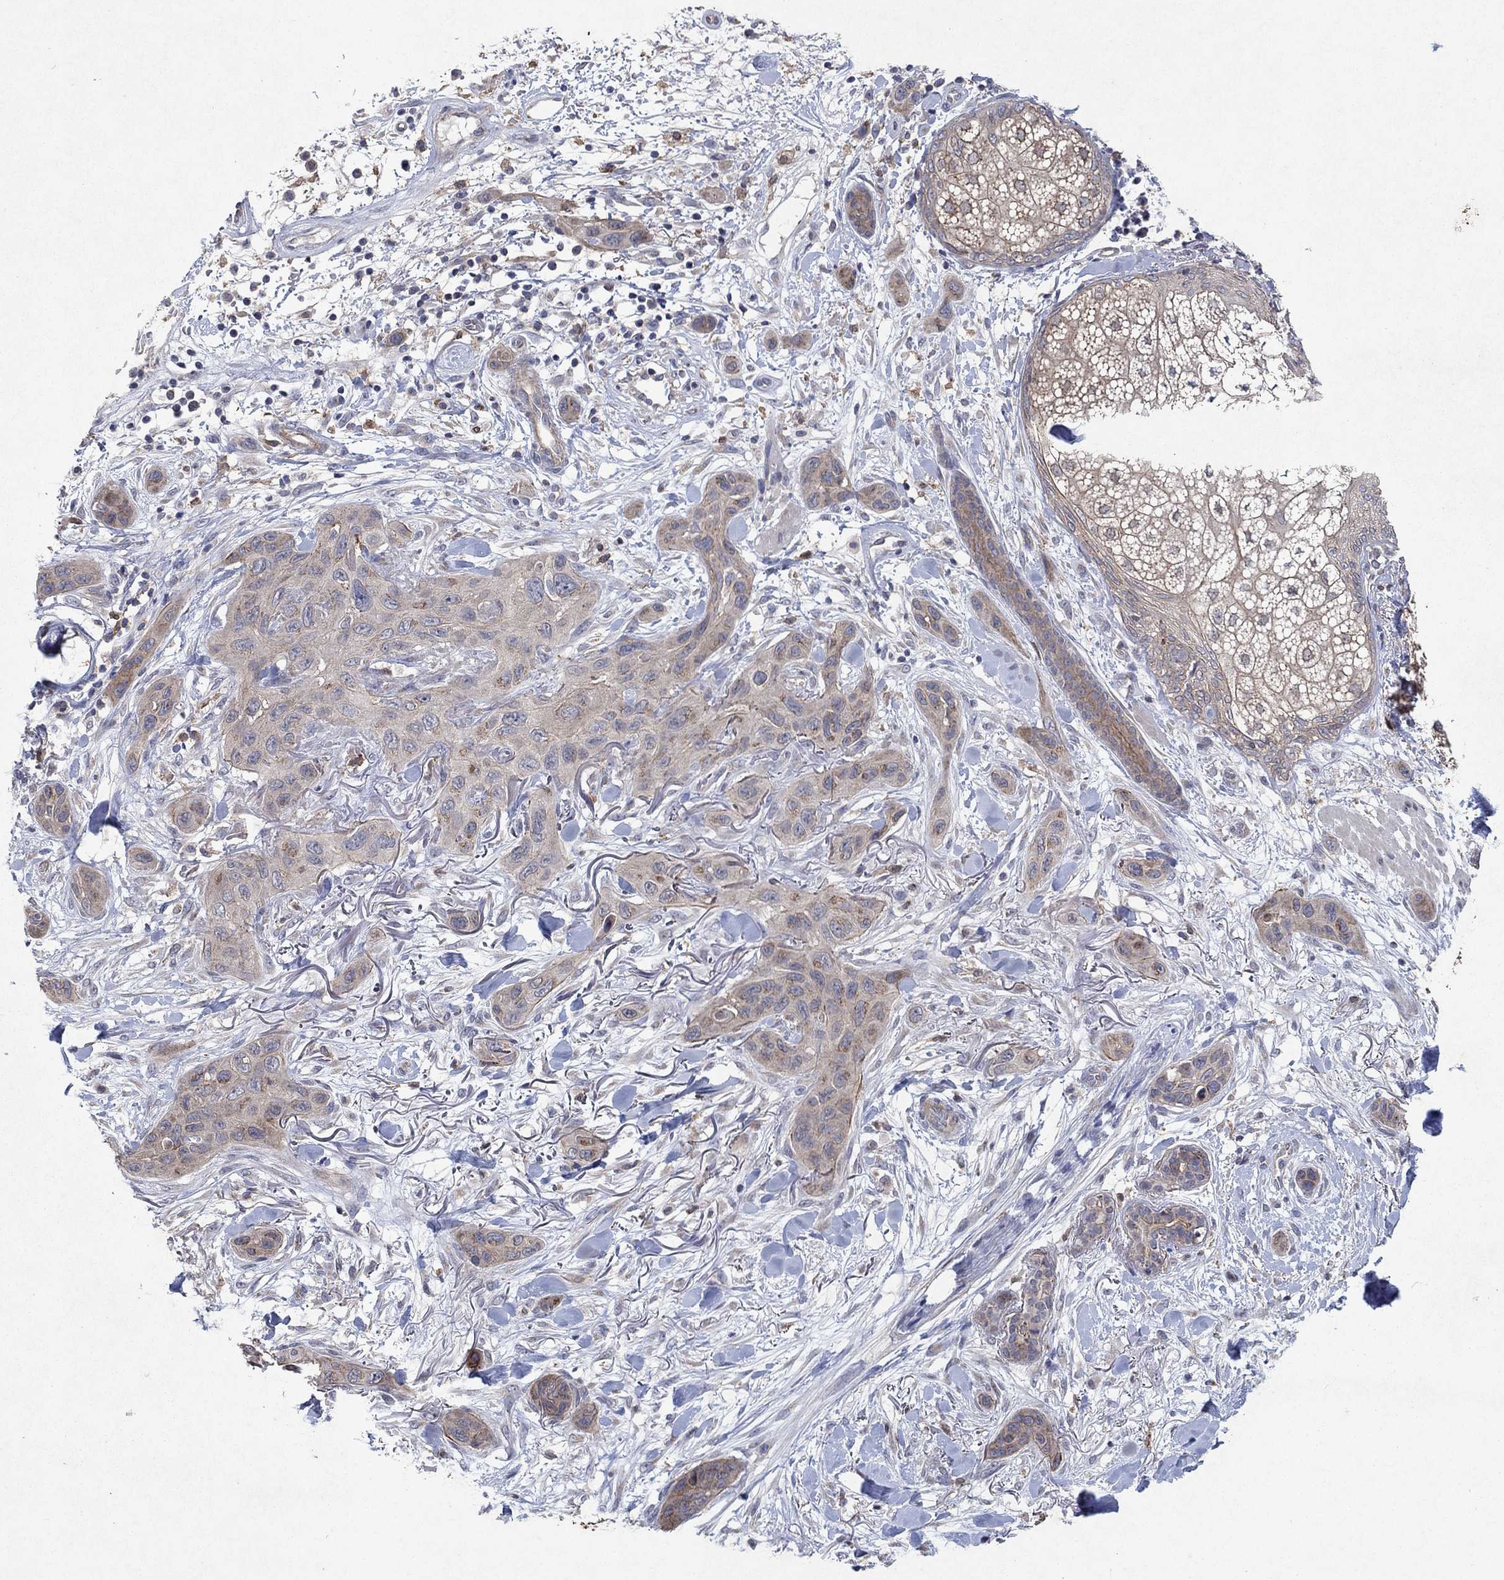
{"staining": {"intensity": "moderate", "quantity": "<25%", "location": "cytoplasmic/membranous"}, "tissue": "skin cancer", "cell_type": "Tumor cells", "image_type": "cancer", "snomed": [{"axis": "morphology", "description": "Squamous cell carcinoma, NOS"}, {"axis": "topography", "description": "Skin"}], "caption": "Moderate cytoplasmic/membranous expression is present in about <25% of tumor cells in squamous cell carcinoma (skin).", "gene": "FRG1", "patient": {"sex": "male", "age": 78}}